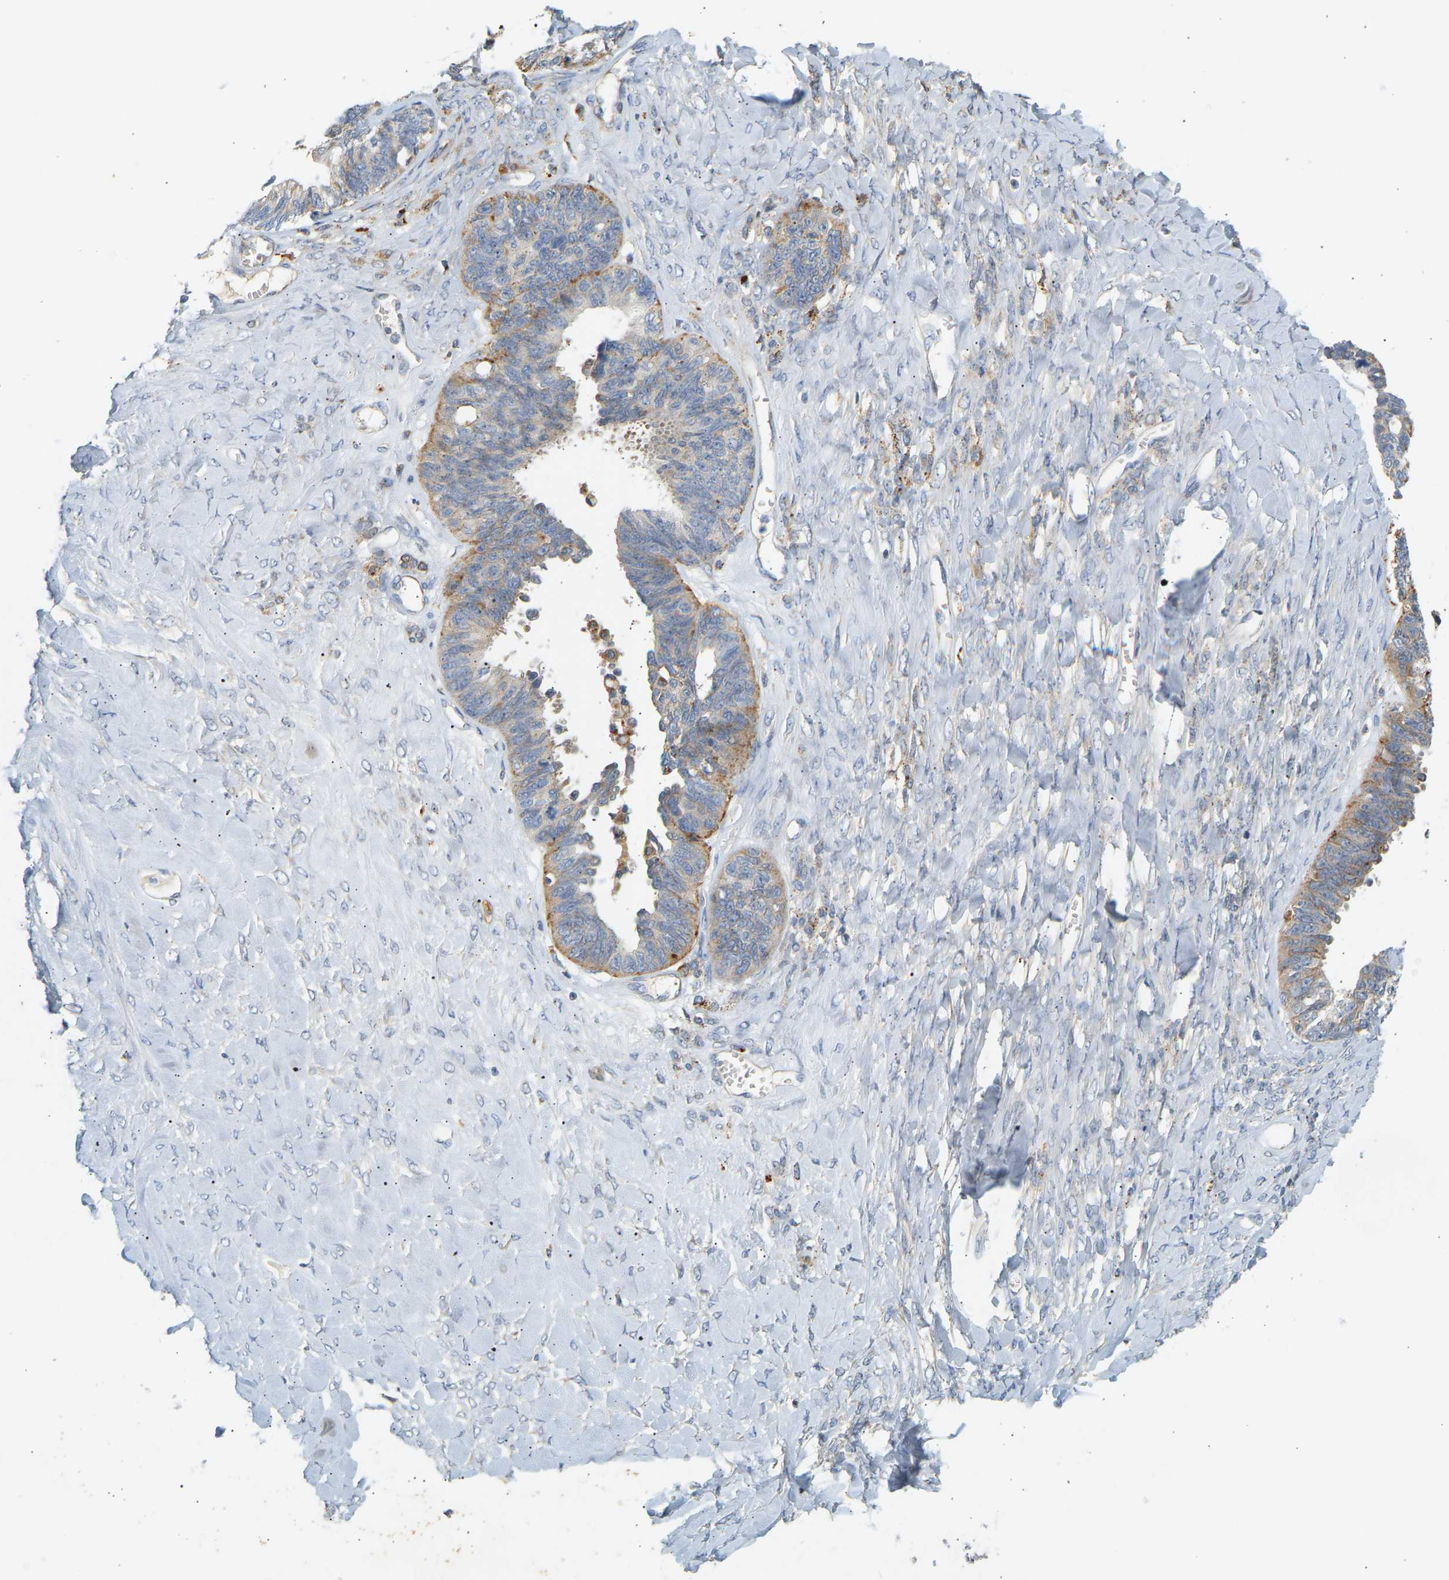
{"staining": {"intensity": "moderate", "quantity": "25%-75%", "location": "cytoplasmic/membranous"}, "tissue": "ovarian cancer", "cell_type": "Tumor cells", "image_type": "cancer", "snomed": [{"axis": "morphology", "description": "Cystadenocarcinoma, serous, NOS"}, {"axis": "topography", "description": "Ovary"}], "caption": "Immunohistochemistry (IHC) (DAB (3,3'-diaminobenzidine)) staining of ovarian cancer exhibits moderate cytoplasmic/membranous protein positivity in approximately 25%-75% of tumor cells.", "gene": "ENTHD1", "patient": {"sex": "female", "age": 79}}